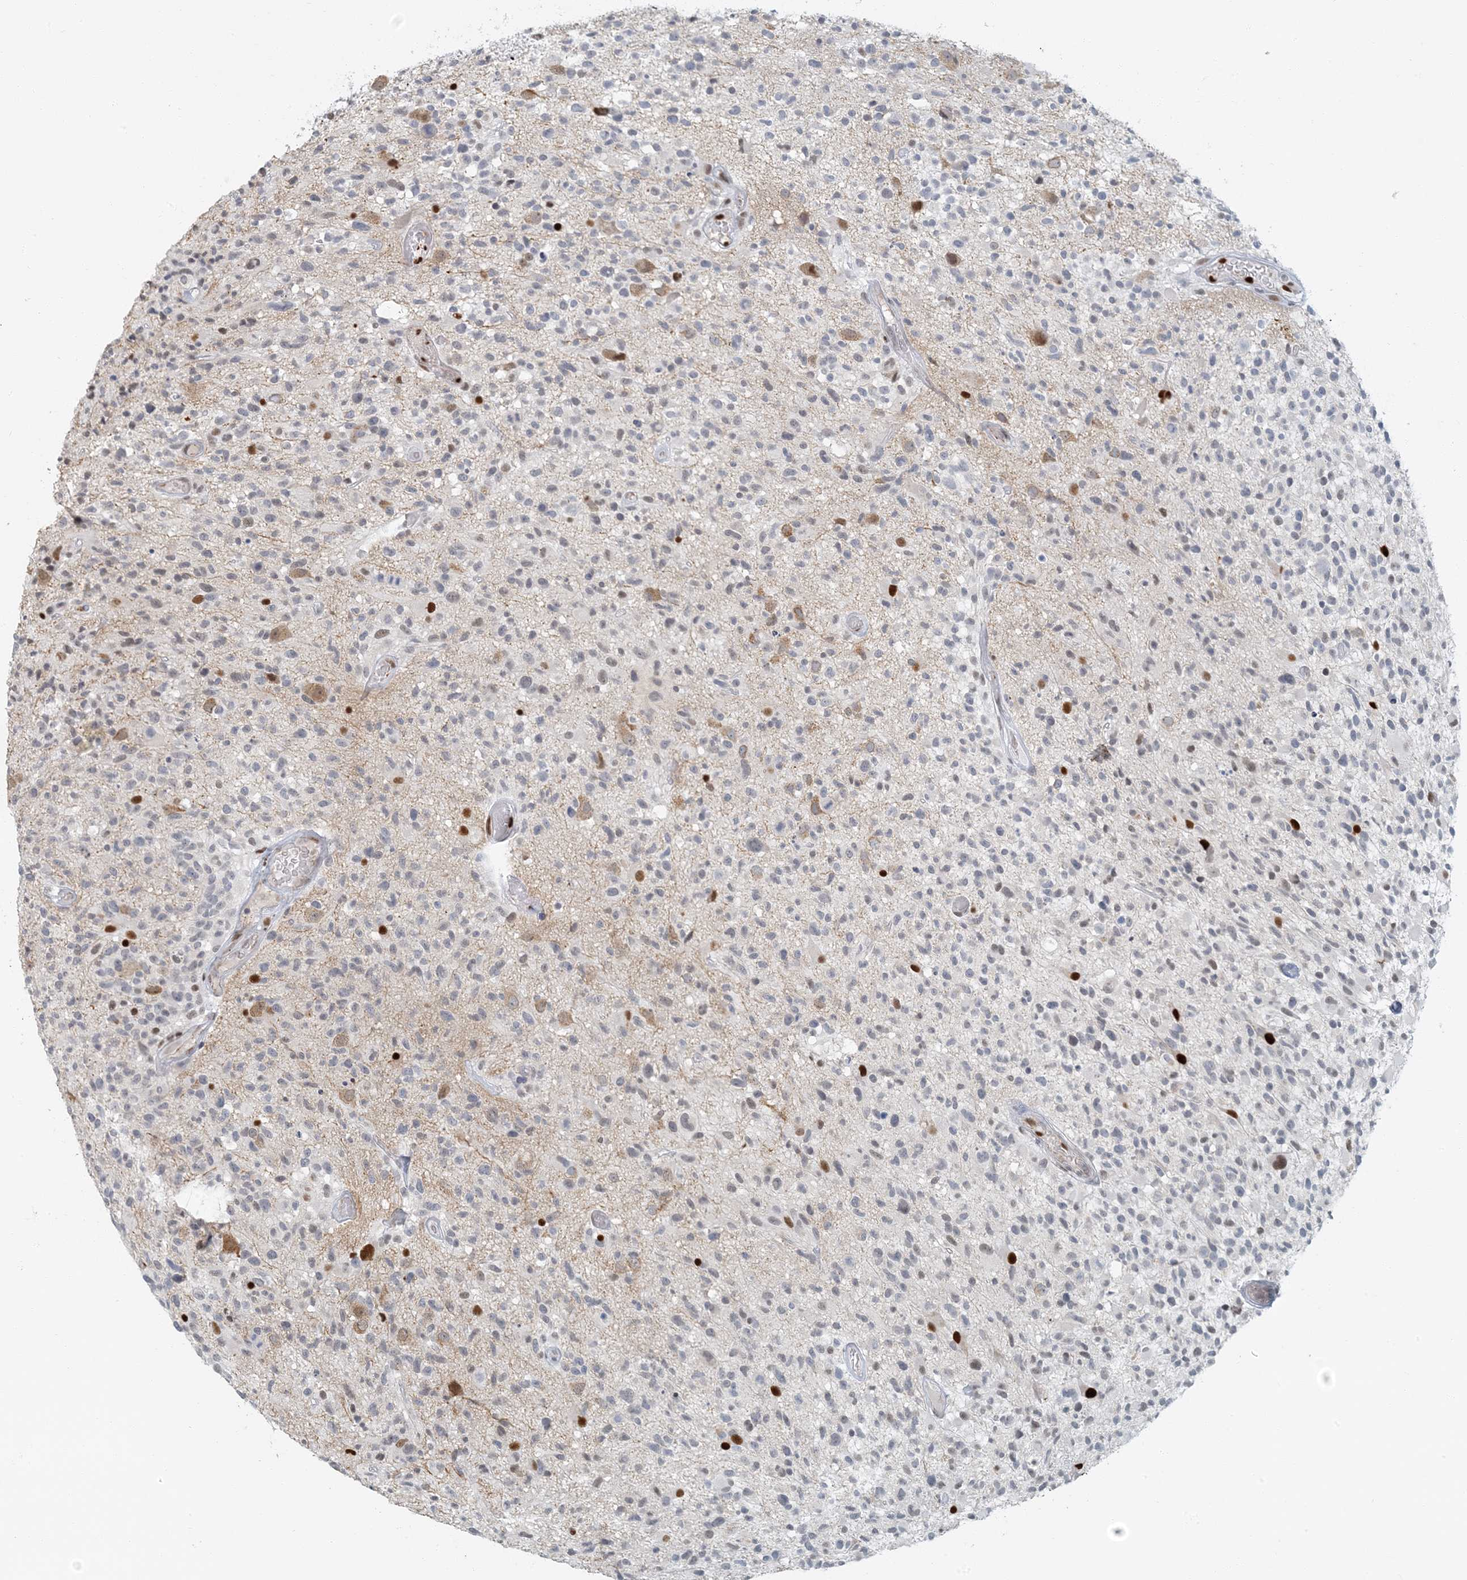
{"staining": {"intensity": "moderate", "quantity": "<25%", "location": "nuclear"}, "tissue": "glioma", "cell_type": "Tumor cells", "image_type": "cancer", "snomed": [{"axis": "morphology", "description": "Glioma, malignant, High grade"}, {"axis": "morphology", "description": "Glioblastoma, NOS"}, {"axis": "topography", "description": "Brain"}], "caption": "Brown immunohistochemical staining in human glioblastoma shows moderate nuclear positivity in approximately <25% of tumor cells.", "gene": "AK9", "patient": {"sex": "male", "age": 60}}